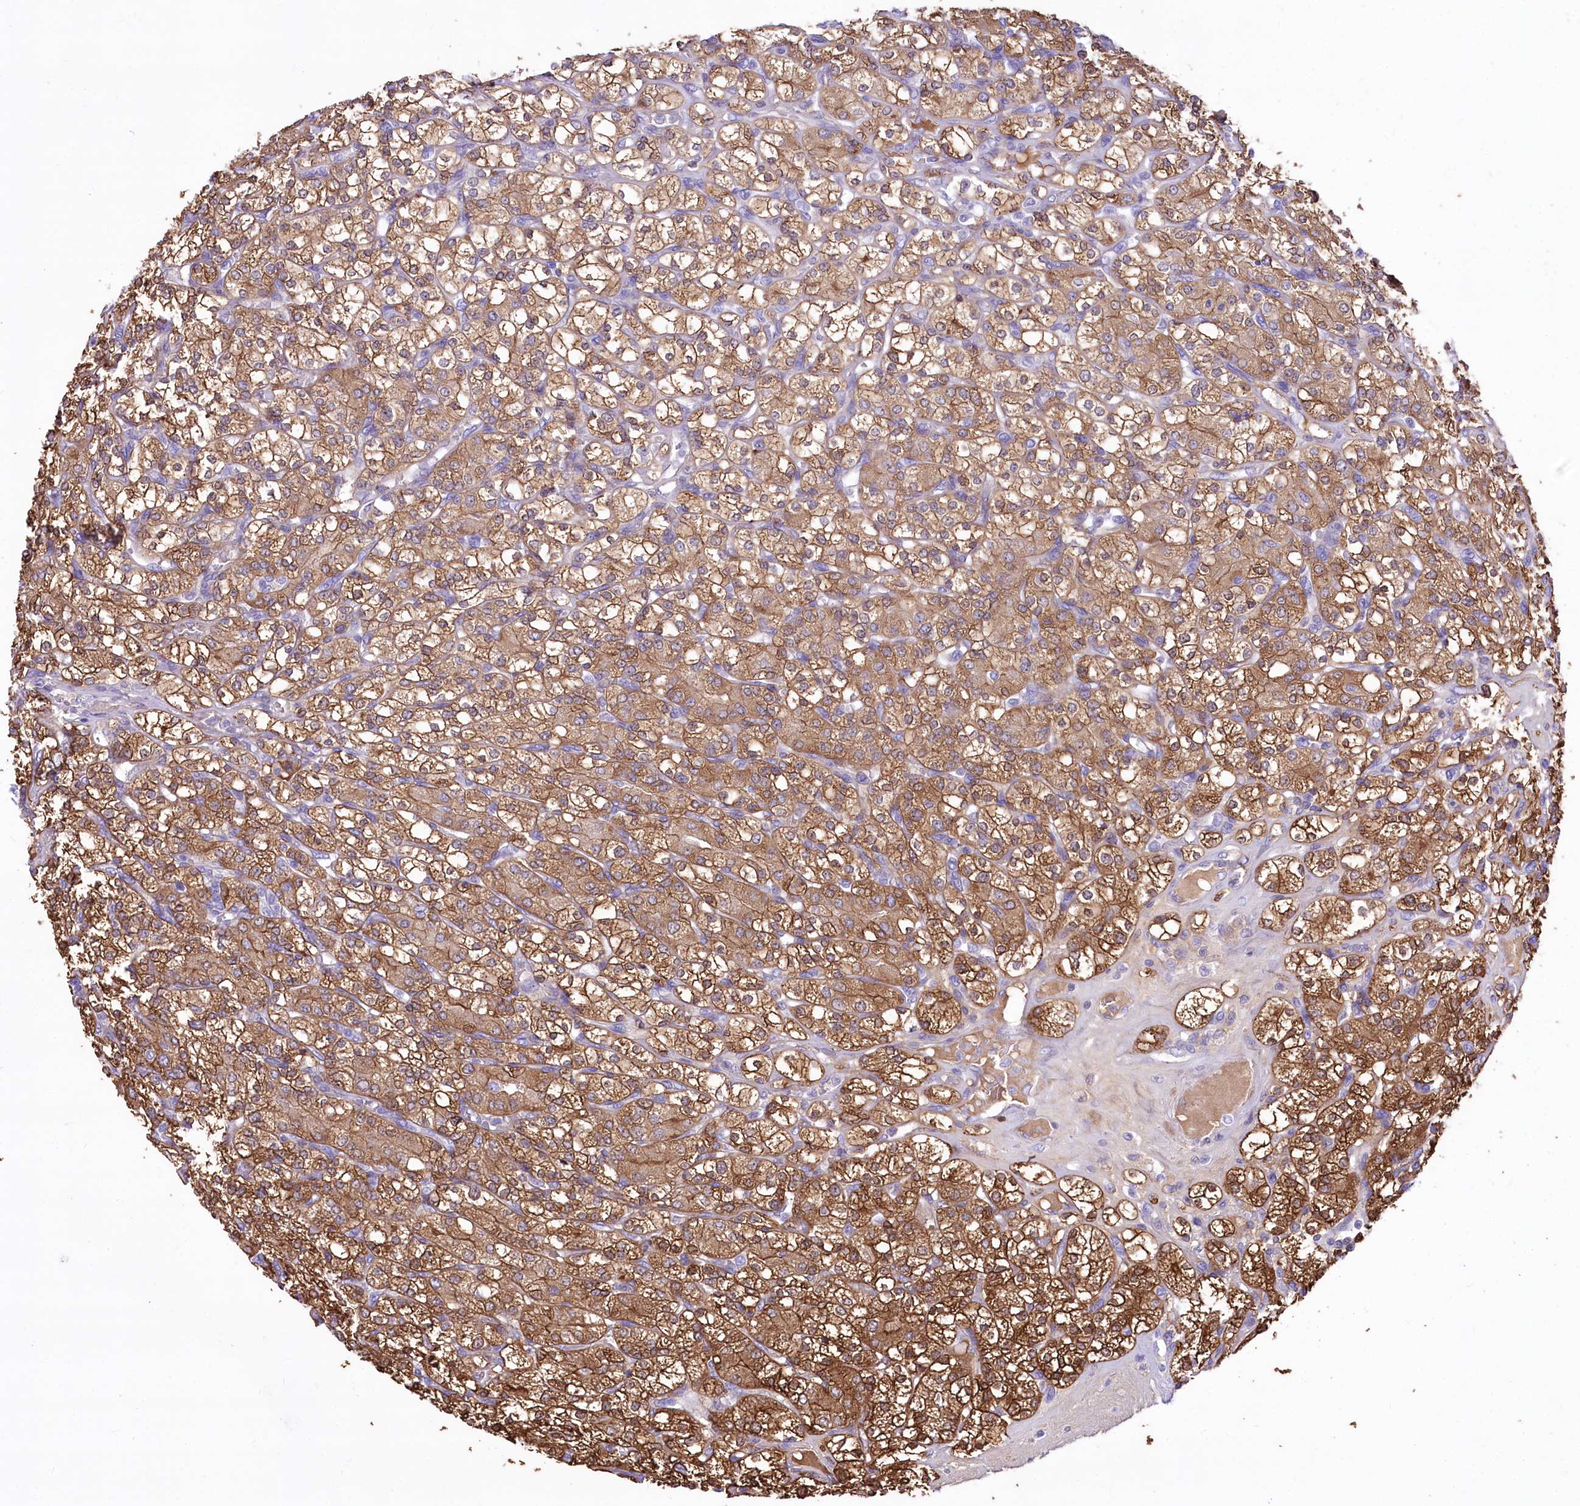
{"staining": {"intensity": "moderate", "quantity": ">75%", "location": "cytoplasmic/membranous"}, "tissue": "renal cancer", "cell_type": "Tumor cells", "image_type": "cancer", "snomed": [{"axis": "morphology", "description": "Adenocarcinoma, NOS"}, {"axis": "topography", "description": "Kidney"}], "caption": "Protein staining exhibits moderate cytoplasmic/membranous positivity in approximately >75% of tumor cells in renal cancer (adenocarcinoma).", "gene": "CEP164", "patient": {"sex": "male", "age": 77}}